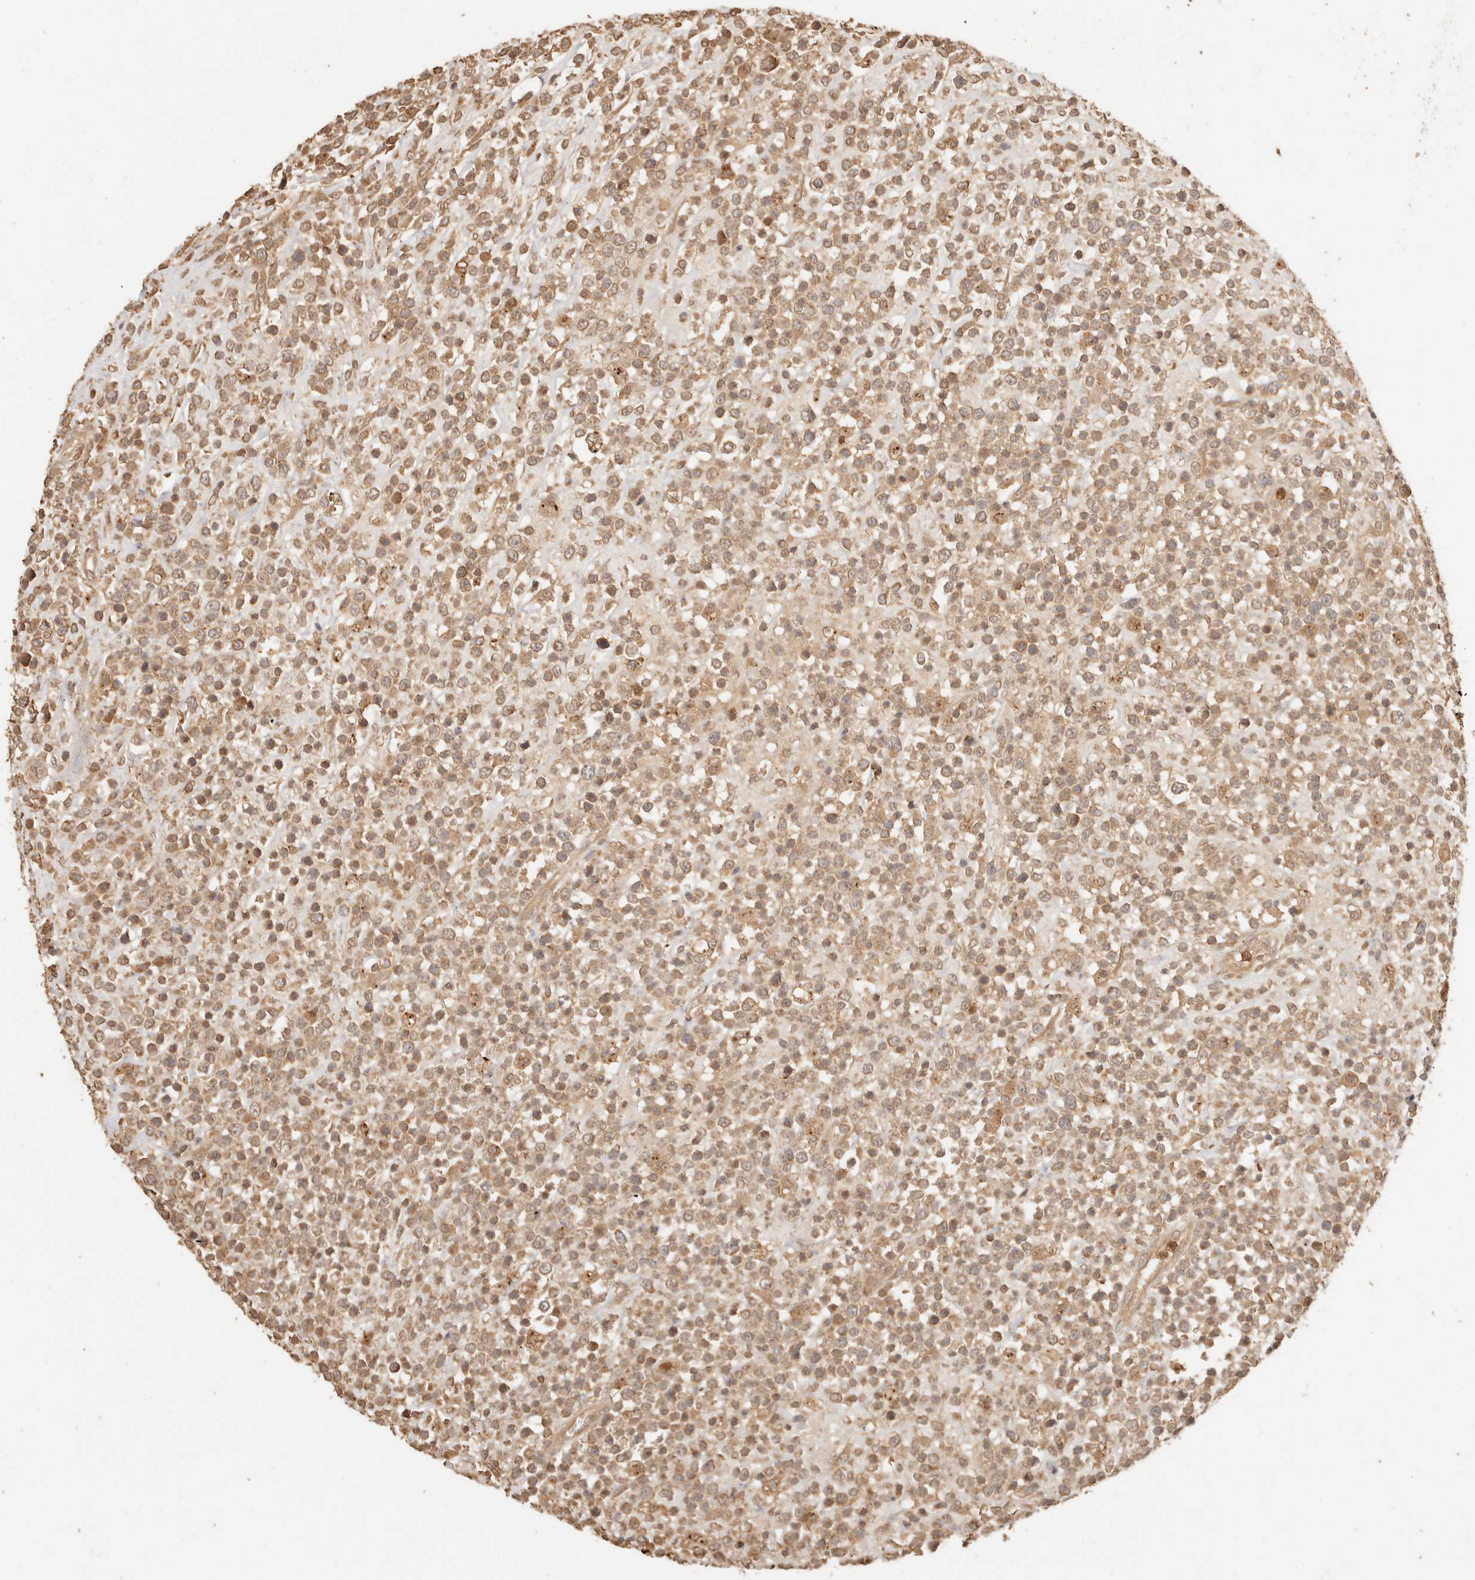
{"staining": {"intensity": "weak", "quantity": "25%-75%", "location": "cytoplasmic/membranous,nuclear"}, "tissue": "lymphoma", "cell_type": "Tumor cells", "image_type": "cancer", "snomed": [{"axis": "morphology", "description": "Malignant lymphoma, non-Hodgkin's type, High grade"}, {"axis": "topography", "description": "Colon"}], "caption": "DAB (3,3'-diaminobenzidine) immunohistochemical staining of lymphoma reveals weak cytoplasmic/membranous and nuclear protein positivity in about 25%-75% of tumor cells. Immunohistochemistry (ihc) stains the protein of interest in brown and the nuclei are stained blue.", "gene": "INTS11", "patient": {"sex": "female", "age": 53}}